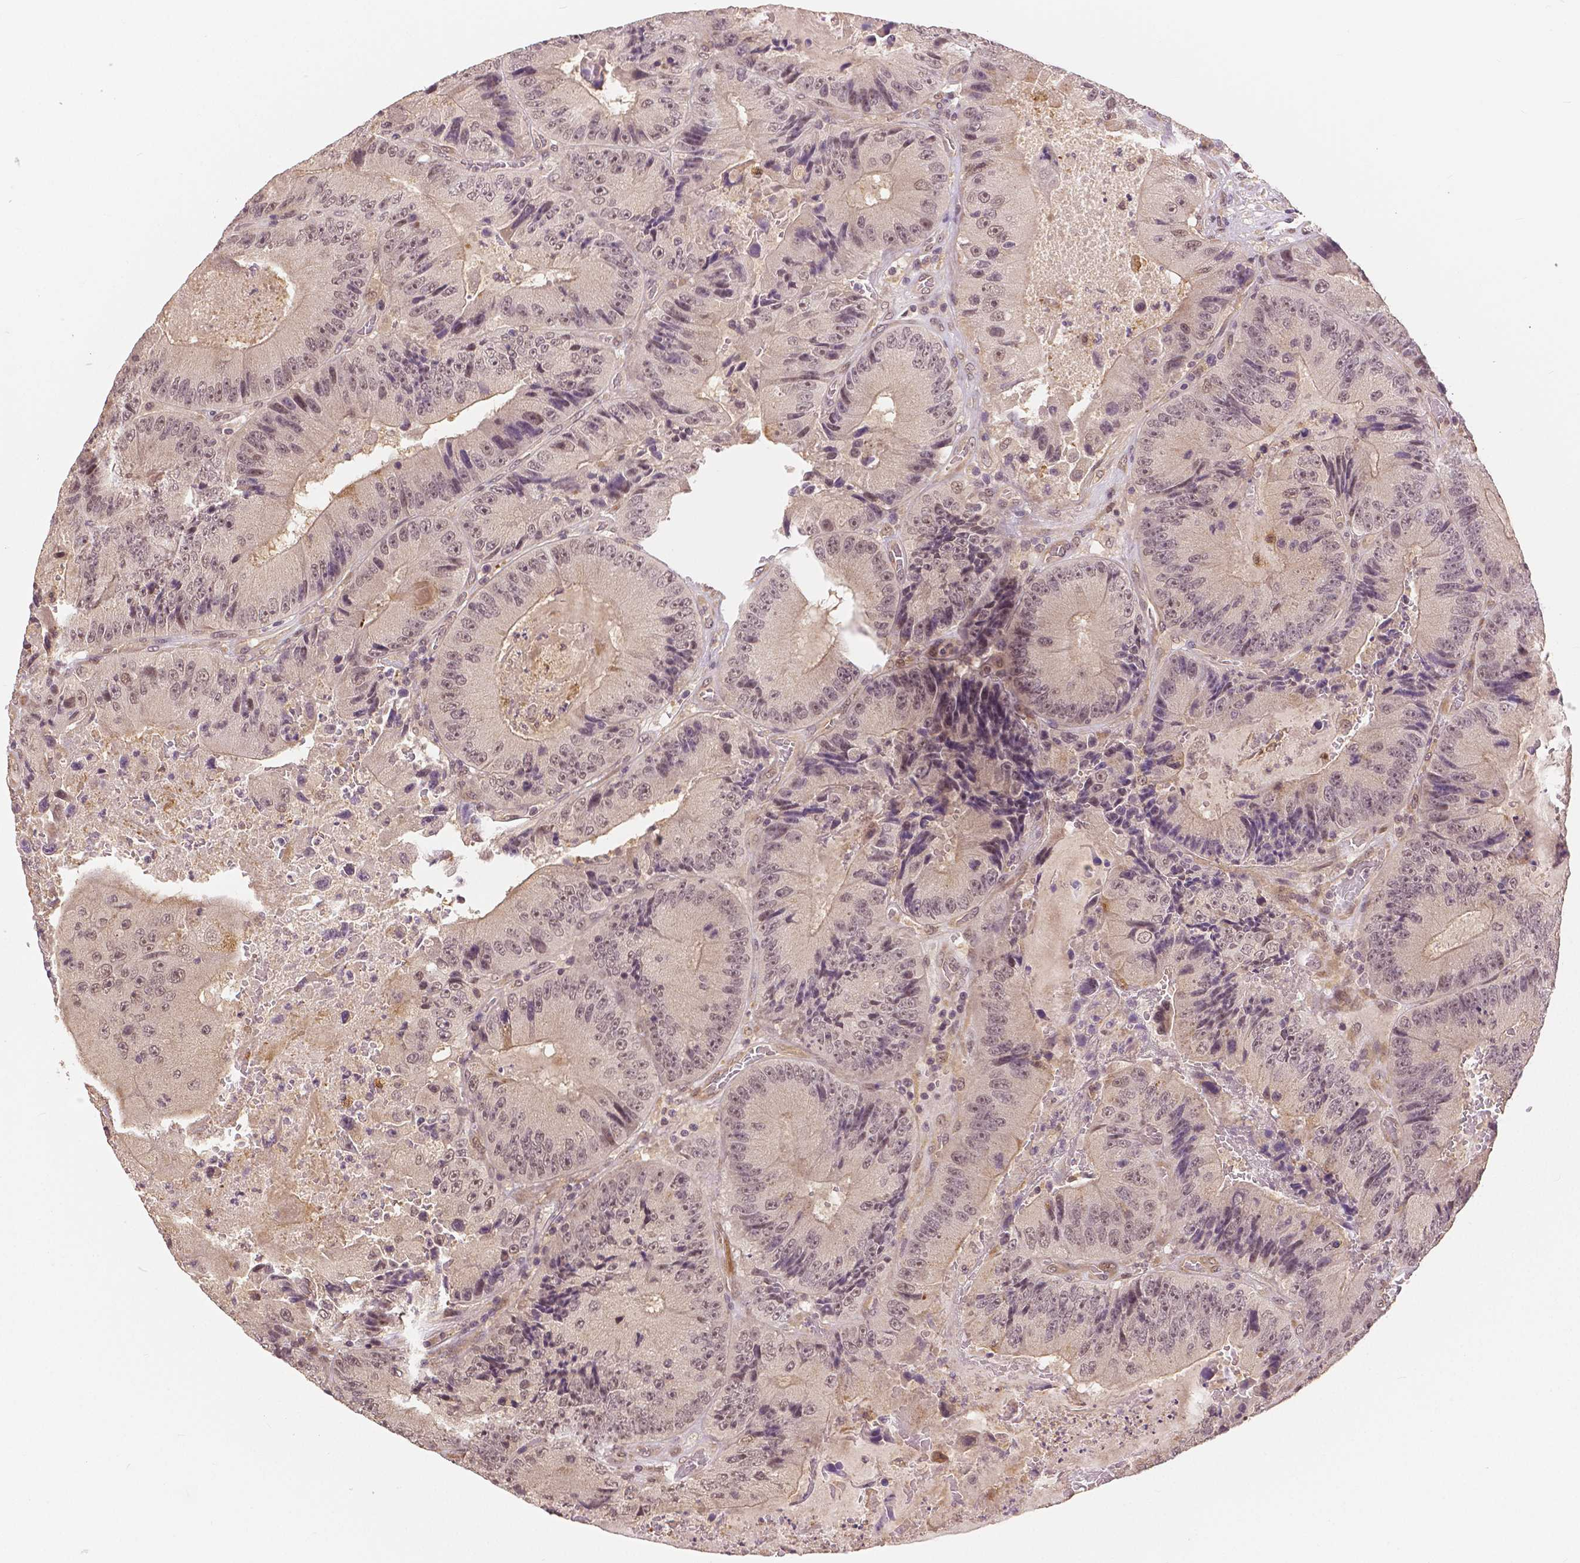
{"staining": {"intensity": "weak", "quantity": "25%-75%", "location": "cytoplasmic/membranous,nuclear"}, "tissue": "colorectal cancer", "cell_type": "Tumor cells", "image_type": "cancer", "snomed": [{"axis": "morphology", "description": "Adenocarcinoma, NOS"}, {"axis": "topography", "description": "Colon"}], "caption": "Colorectal adenocarcinoma stained with IHC reveals weak cytoplasmic/membranous and nuclear expression in about 25%-75% of tumor cells. The staining was performed using DAB (3,3'-diaminobenzidine), with brown indicating positive protein expression. Nuclei are stained blue with hematoxylin.", "gene": "MAP1LC3B", "patient": {"sex": "female", "age": 86}}